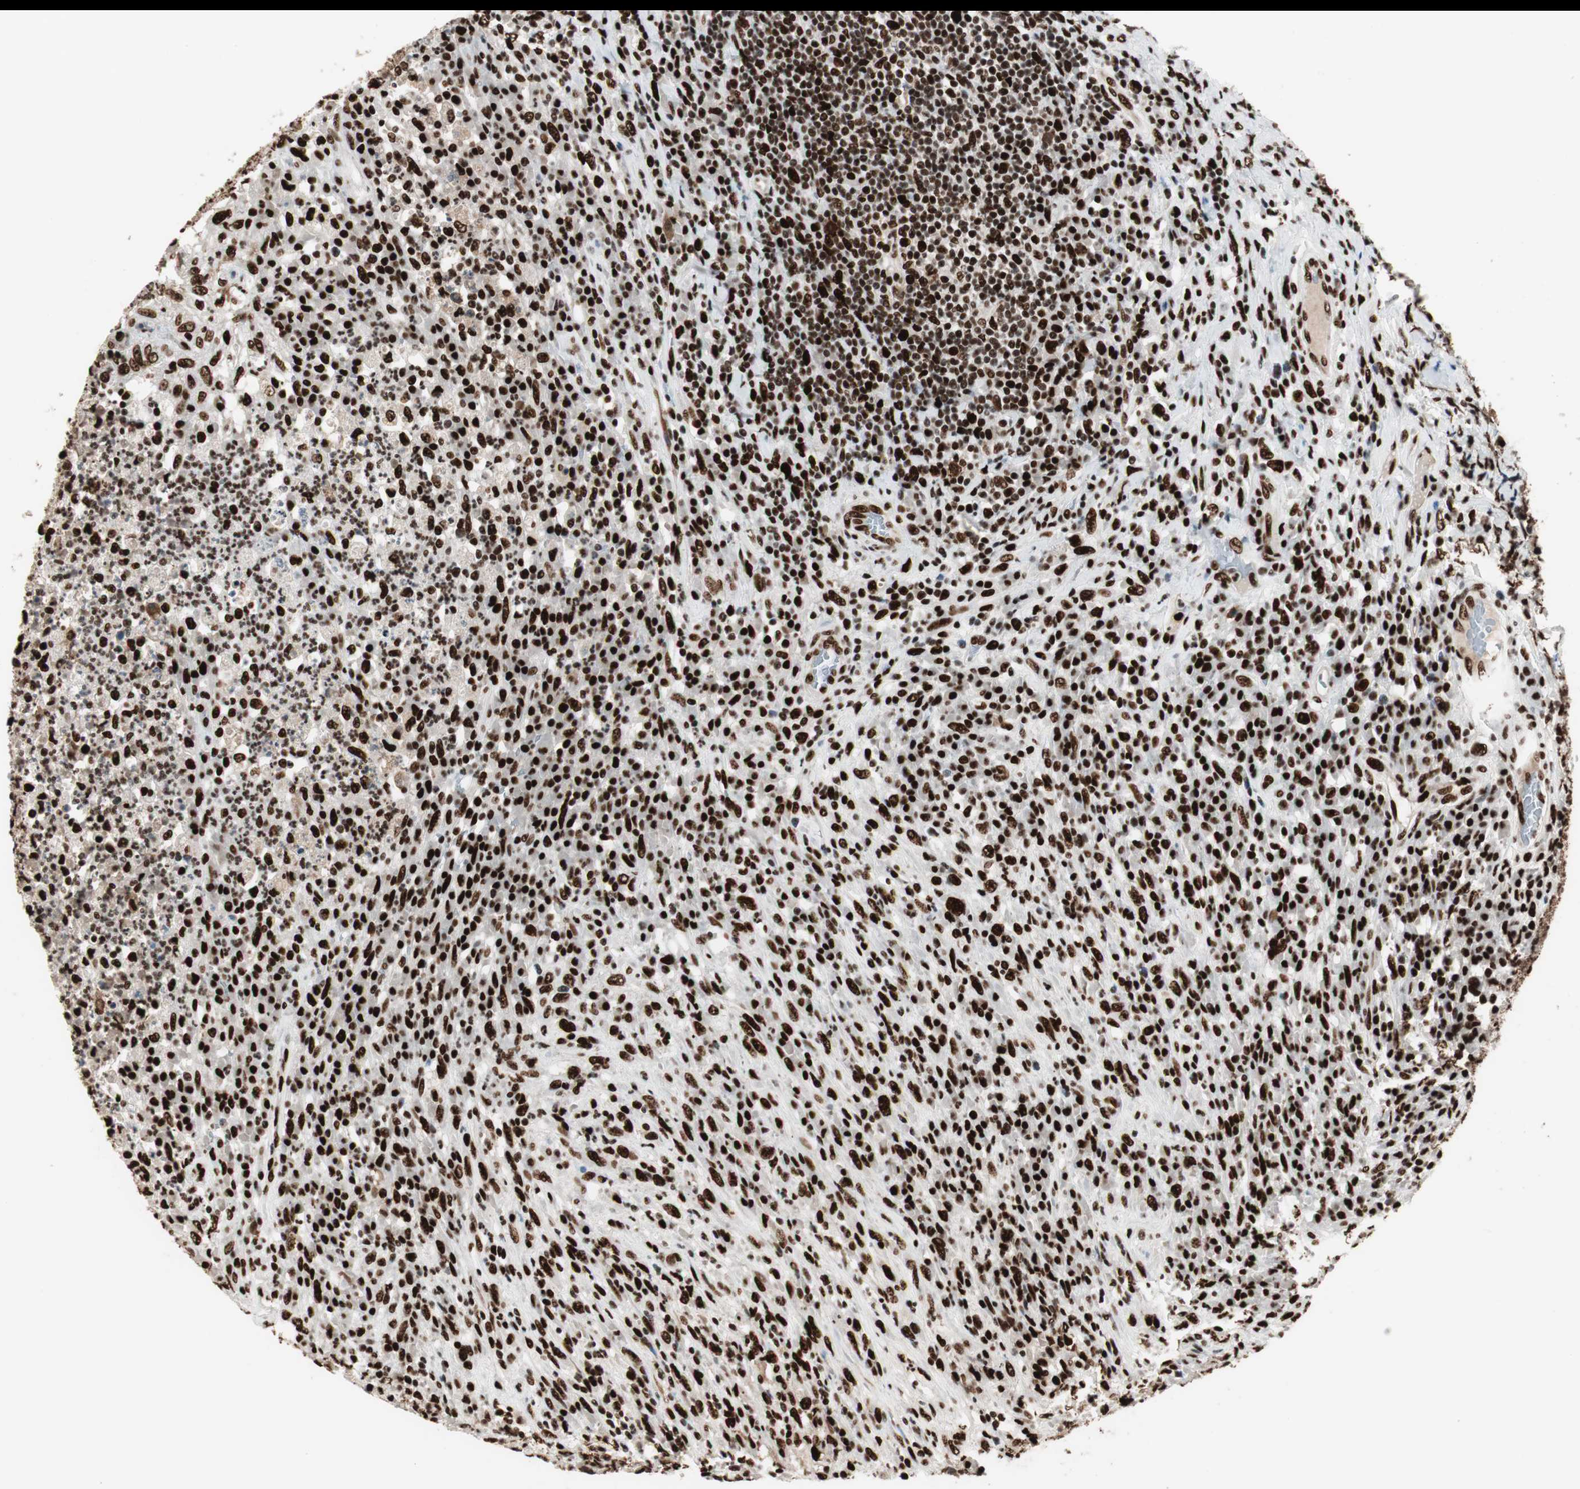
{"staining": {"intensity": "strong", "quantity": ">75%", "location": "nuclear"}, "tissue": "testis cancer", "cell_type": "Tumor cells", "image_type": "cancer", "snomed": [{"axis": "morphology", "description": "Necrosis, NOS"}, {"axis": "morphology", "description": "Carcinoma, Embryonal, NOS"}, {"axis": "topography", "description": "Testis"}], "caption": "This is an image of IHC staining of embryonal carcinoma (testis), which shows strong staining in the nuclear of tumor cells.", "gene": "PSME3", "patient": {"sex": "male", "age": 19}}